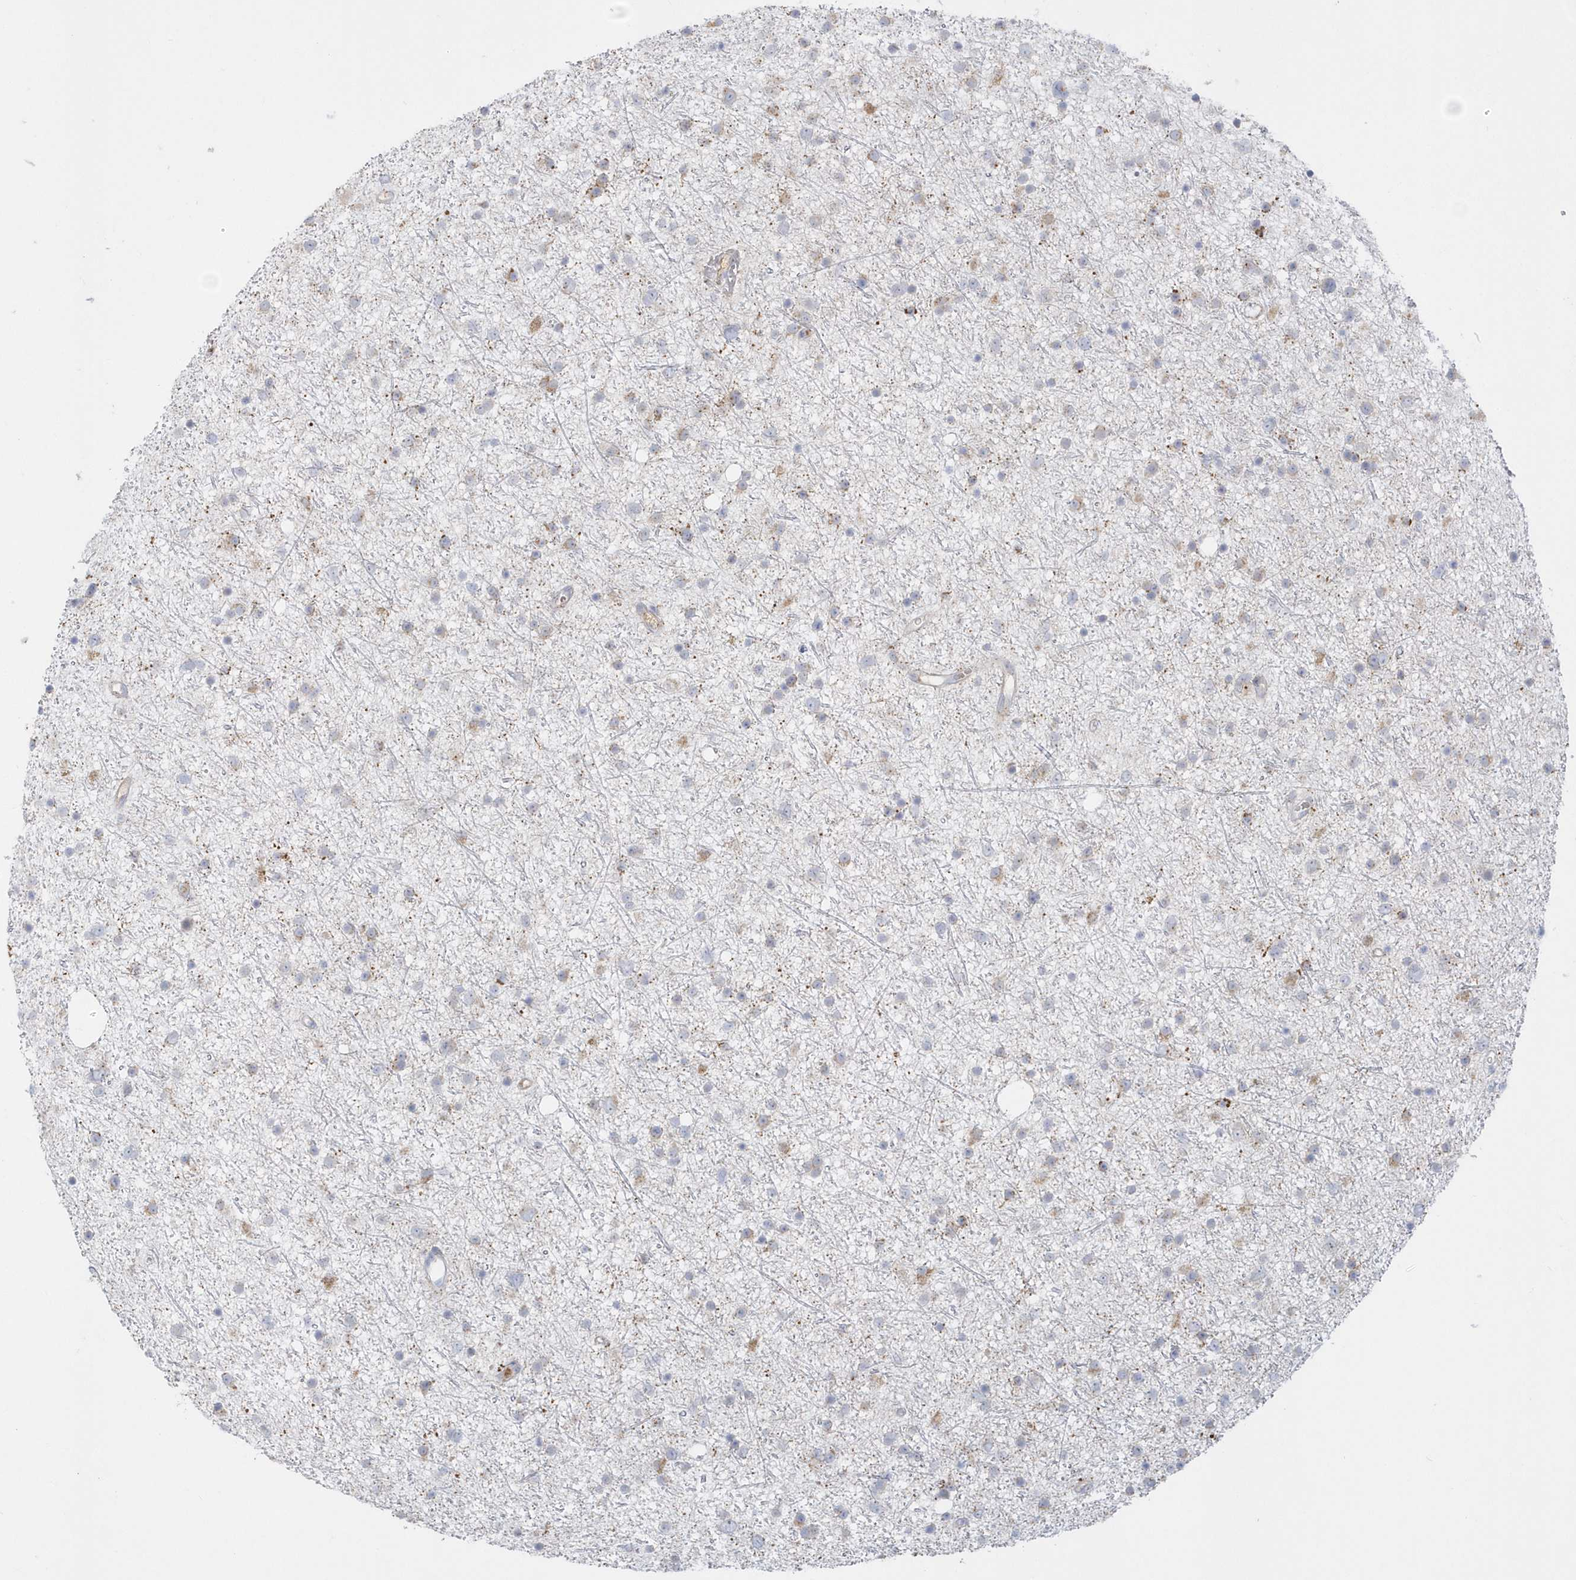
{"staining": {"intensity": "weak", "quantity": "25%-75%", "location": "cytoplasmic/membranous"}, "tissue": "glioma", "cell_type": "Tumor cells", "image_type": "cancer", "snomed": [{"axis": "morphology", "description": "Glioma, malignant, Low grade"}, {"axis": "topography", "description": "Cerebral cortex"}], "caption": "High-magnification brightfield microscopy of glioma stained with DAB (3,3'-diaminobenzidine) (brown) and counterstained with hematoxylin (blue). tumor cells exhibit weak cytoplasmic/membranous positivity is appreciated in about25%-75% of cells.", "gene": "SEMA3D", "patient": {"sex": "female", "age": 39}}